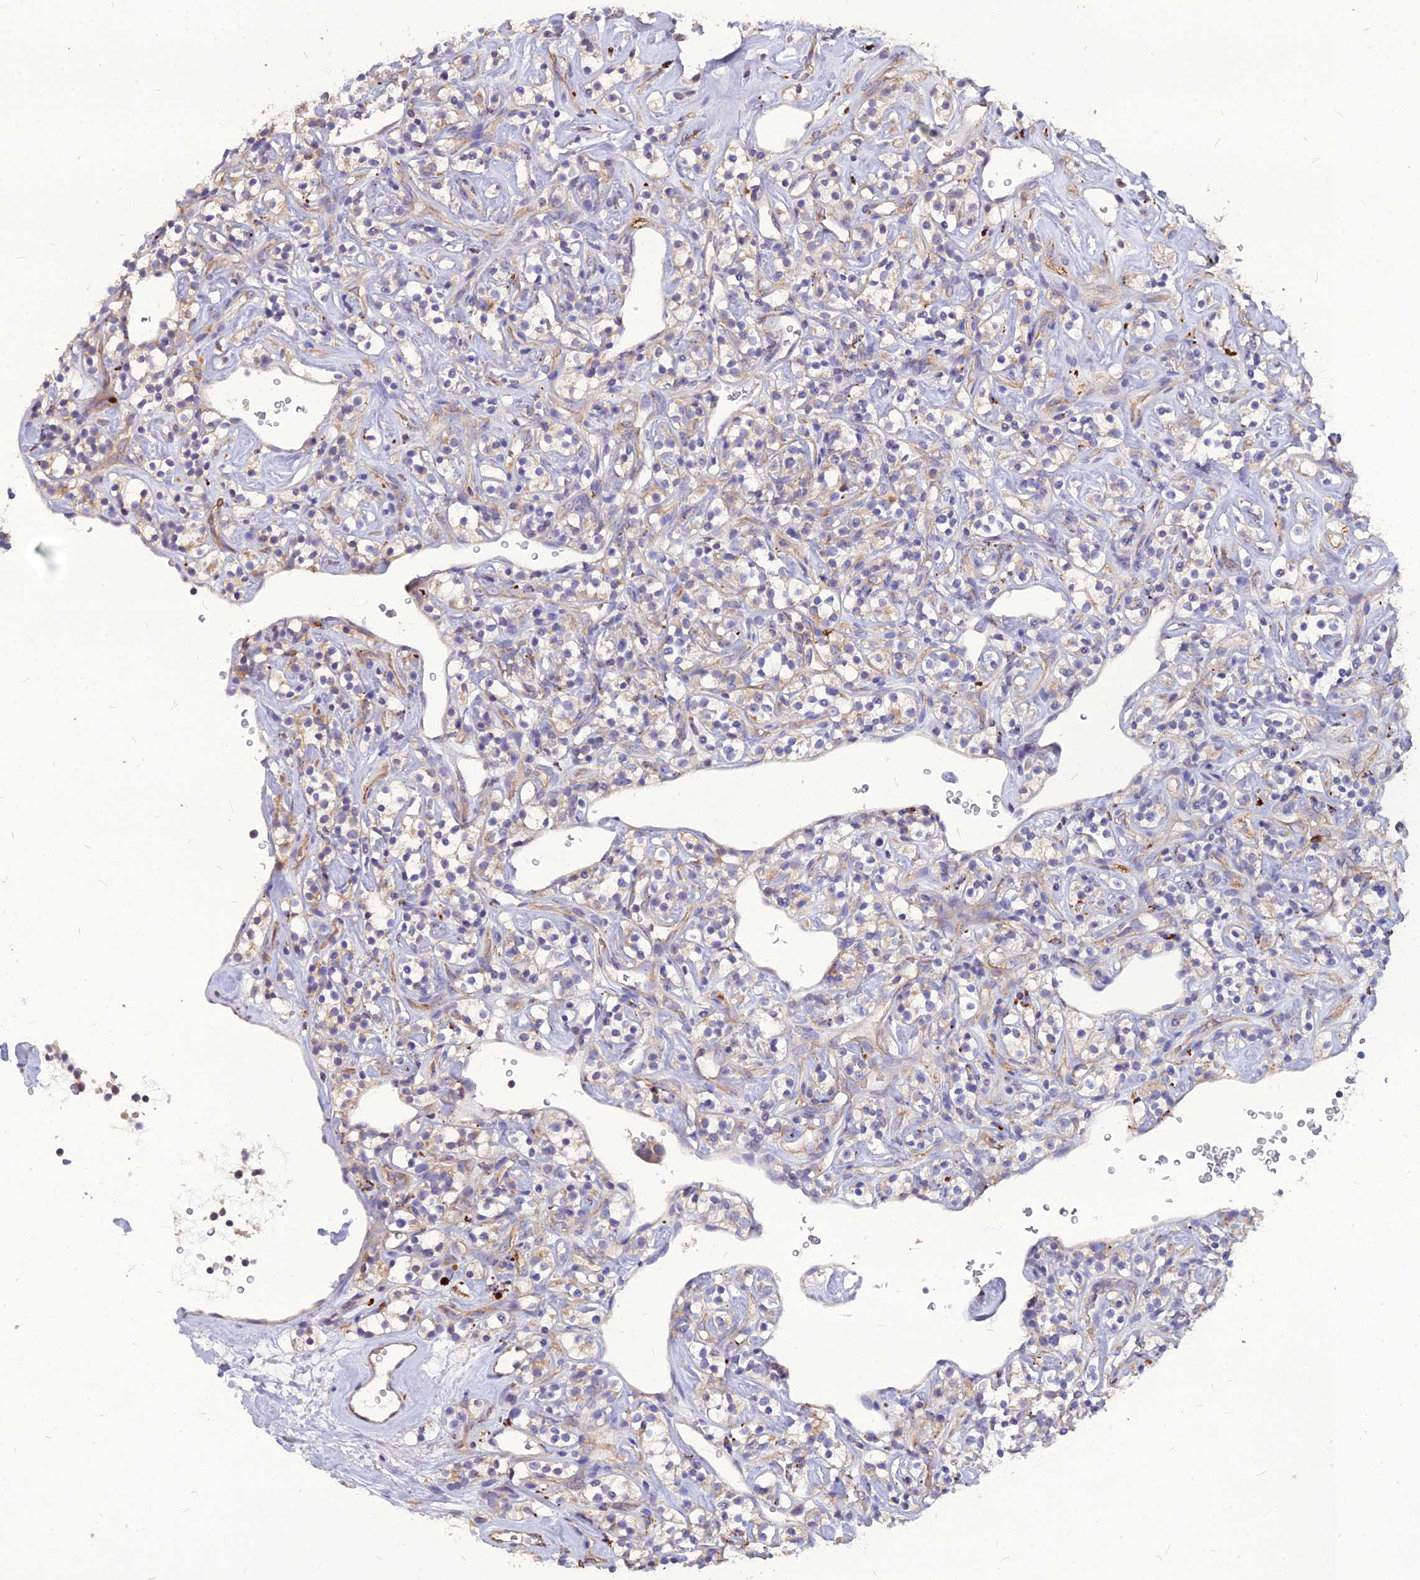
{"staining": {"intensity": "weak", "quantity": "<25%", "location": "cytoplasmic/membranous"}, "tissue": "renal cancer", "cell_type": "Tumor cells", "image_type": "cancer", "snomed": [{"axis": "morphology", "description": "Adenocarcinoma, NOS"}, {"axis": "topography", "description": "Kidney"}], "caption": "Immunohistochemistry of human renal cancer exhibits no positivity in tumor cells.", "gene": "PCED1B", "patient": {"sex": "male", "age": 77}}